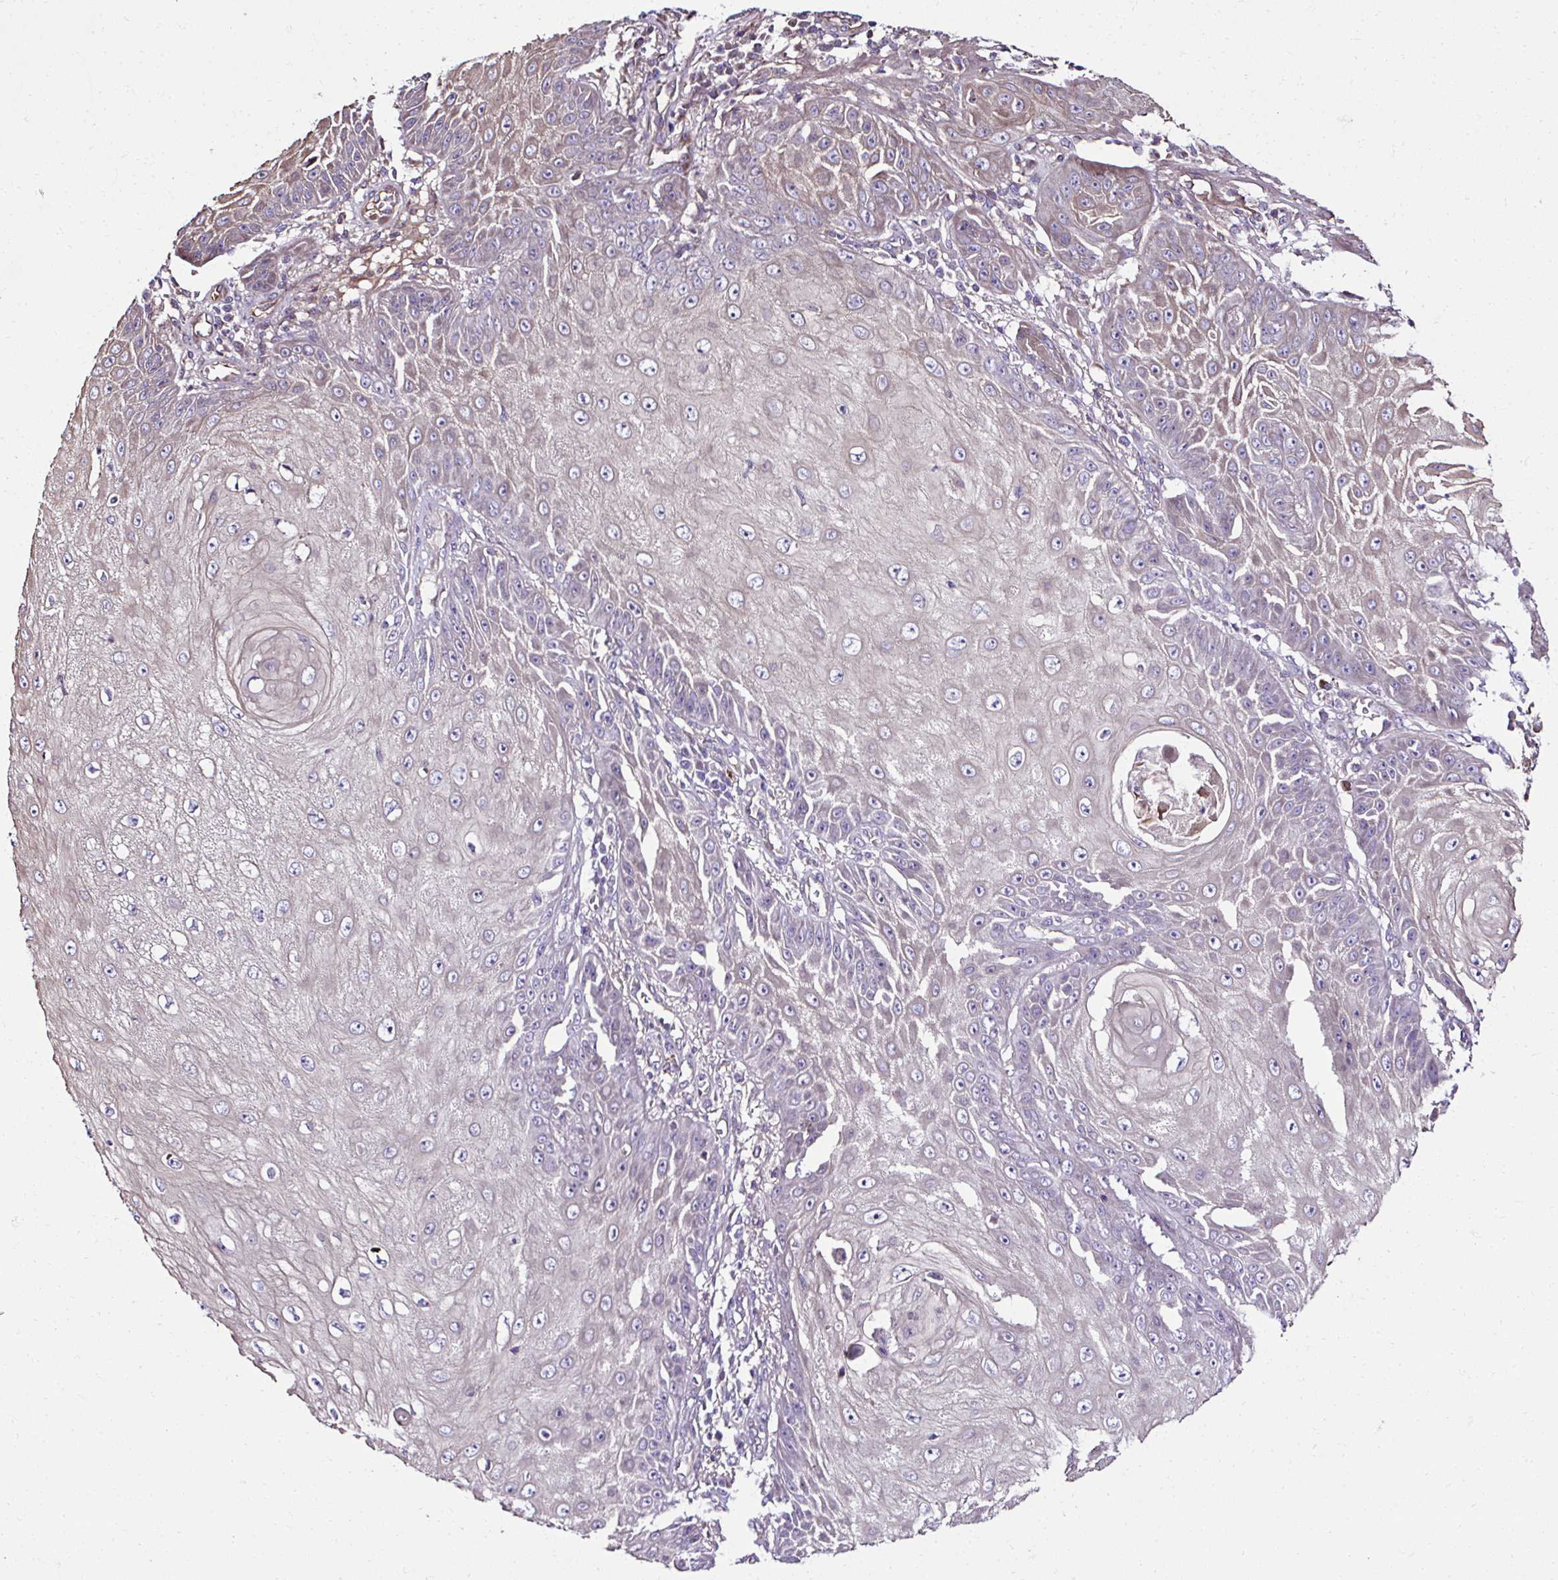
{"staining": {"intensity": "weak", "quantity": "<25%", "location": "cytoplasmic/membranous"}, "tissue": "skin cancer", "cell_type": "Tumor cells", "image_type": "cancer", "snomed": [{"axis": "morphology", "description": "Squamous cell carcinoma, NOS"}, {"axis": "topography", "description": "Skin"}], "caption": "This histopathology image is of skin squamous cell carcinoma stained with IHC to label a protein in brown with the nuclei are counter-stained blue. There is no expression in tumor cells. The staining was performed using DAB (3,3'-diaminobenzidine) to visualize the protein expression in brown, while the nuclei were stained in blue with hematoxylin (Magnification: 20x).", "gene": "CCDC85C", "patient": {"sex": "male", "age": 70}}